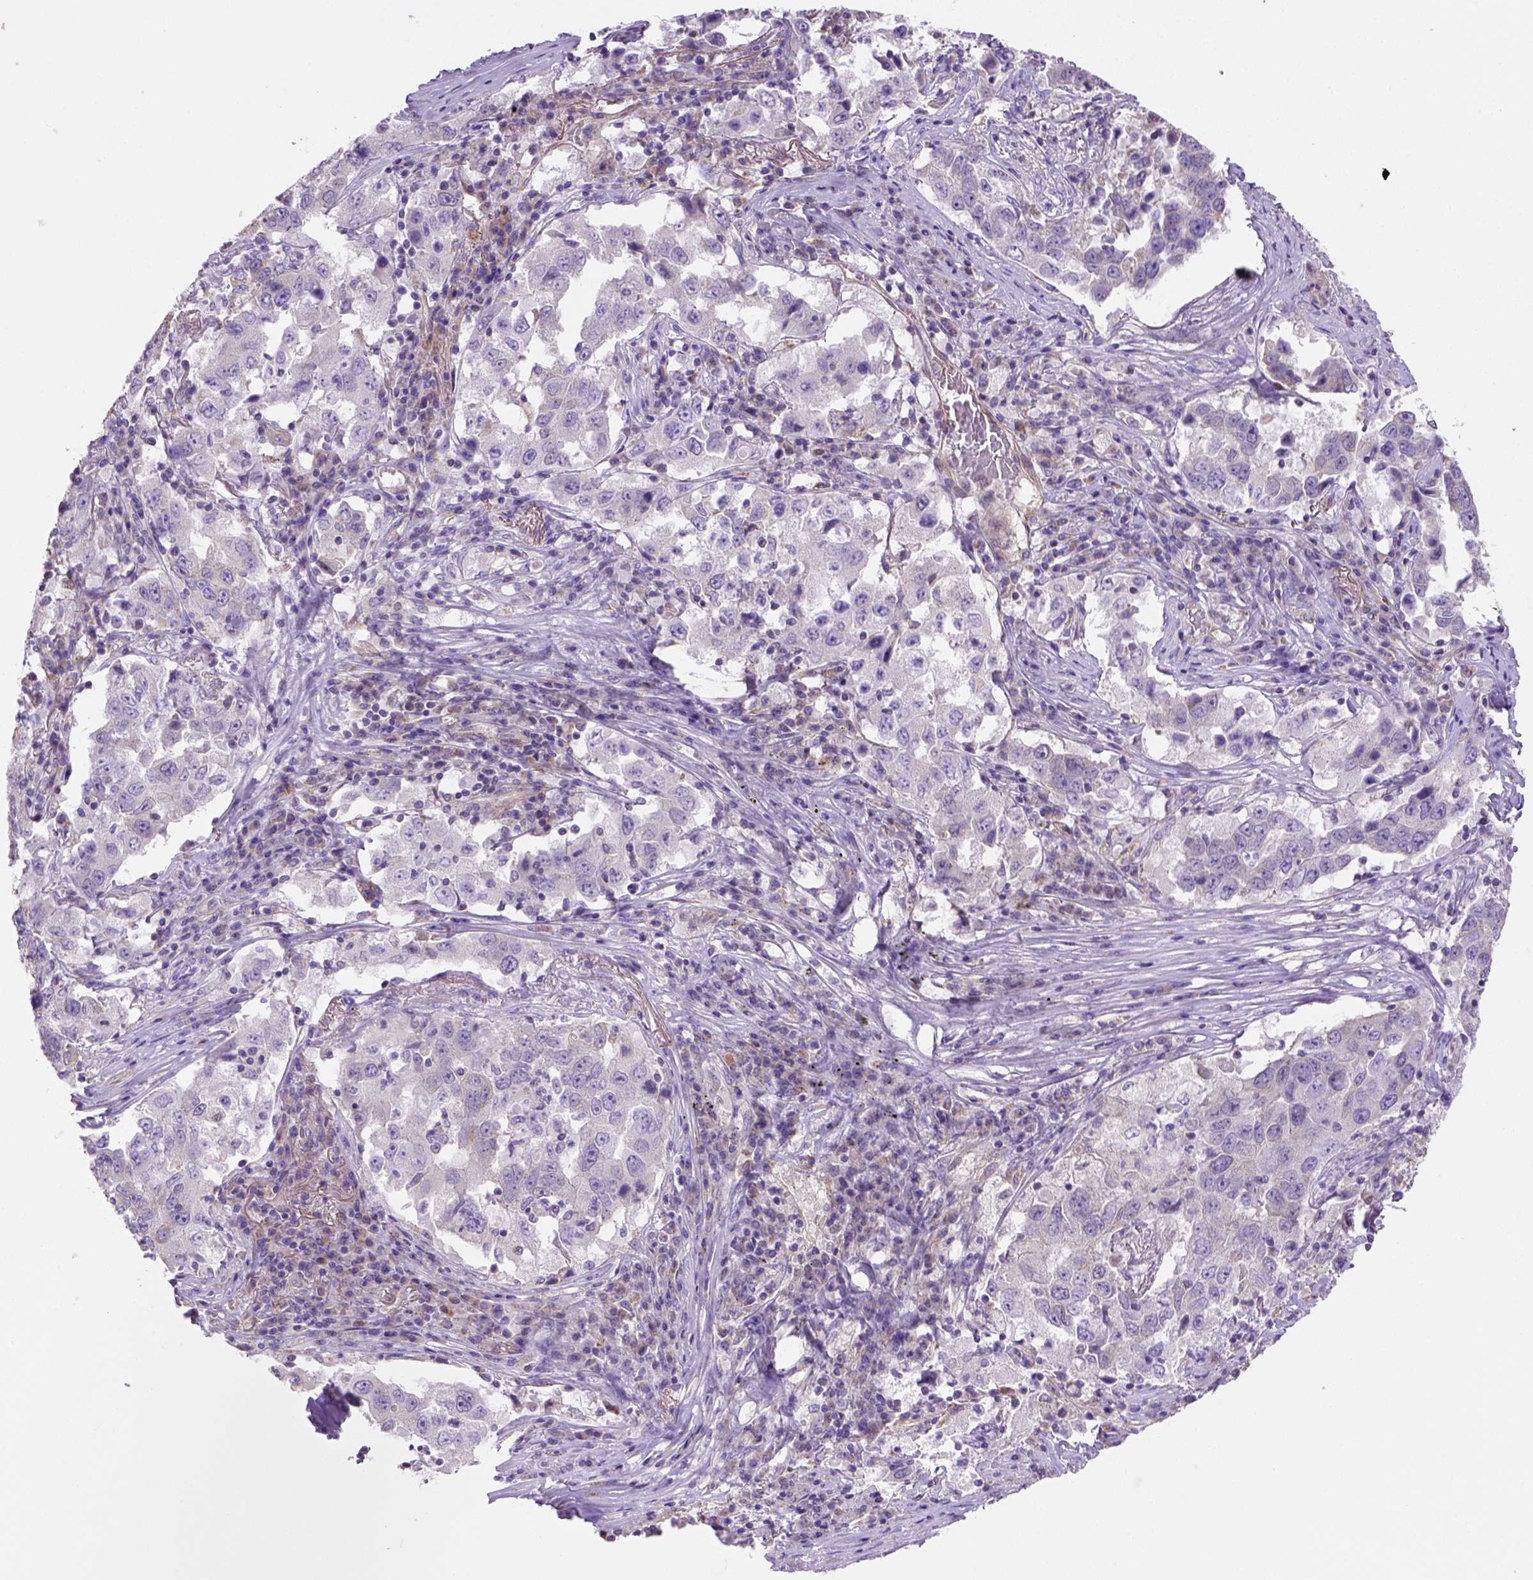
{"staining": {"intensity": "negative", "quantity": "none", "location": "none"}, "tissue": "lung cancer", "cell_type": "Tumor cells", "image_type": "cancer", "snomed": [{"axis": "morphology", "description": "Adenocarcinoma, NOS"}, {"axis": "topography", "description": "Lung"}], "caption": "This is an immunohistochemistry (IHC) photomicrograph of human lung adenocarcinoma. There is no staining in tumor cells.", "gene": "HTRA1", "patient": {"sex": "male", "age": 73}}